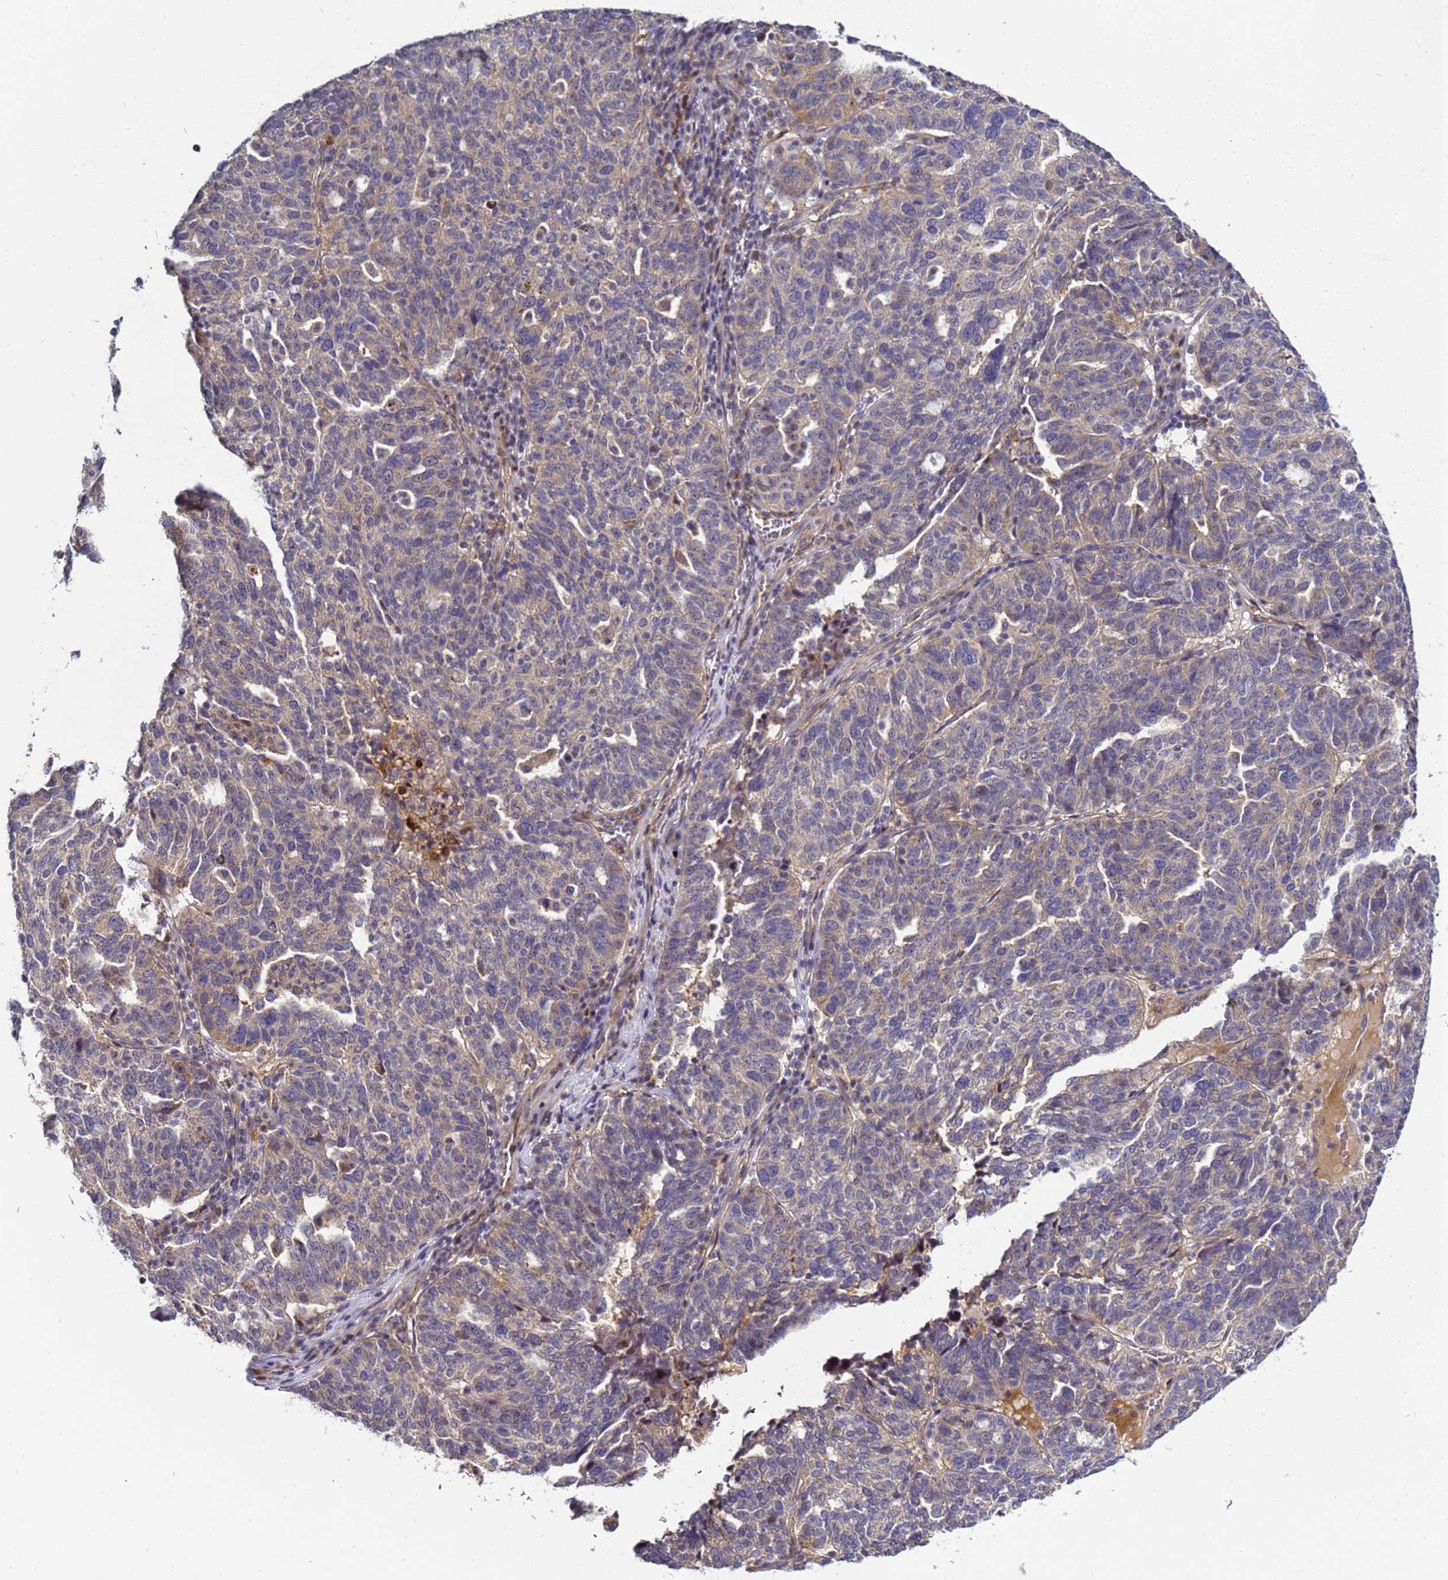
{"staining": {"intensity": "weak", "quantity": "<25%", "location": "cytoplasmic/membranous"}, "tissue": "ovarian cancer", "cell_type": "Tumor cells", "image_type": "cancer", "snomed": [{"axis": "morphology", "description": "Cystadenocarcinoma, serous, NOS"}, {"axis": "topography", "description": "Ovary"}], "caption": "Immunohistochemistry (IHC) micrograph of ovarian cancer stained for a protein (brown), which displays no expression in tumor cells. (DAB immunohistochemistry, high magnification).", "gene": "NOL8", "patient": {"sex": "female", "age": 59}}